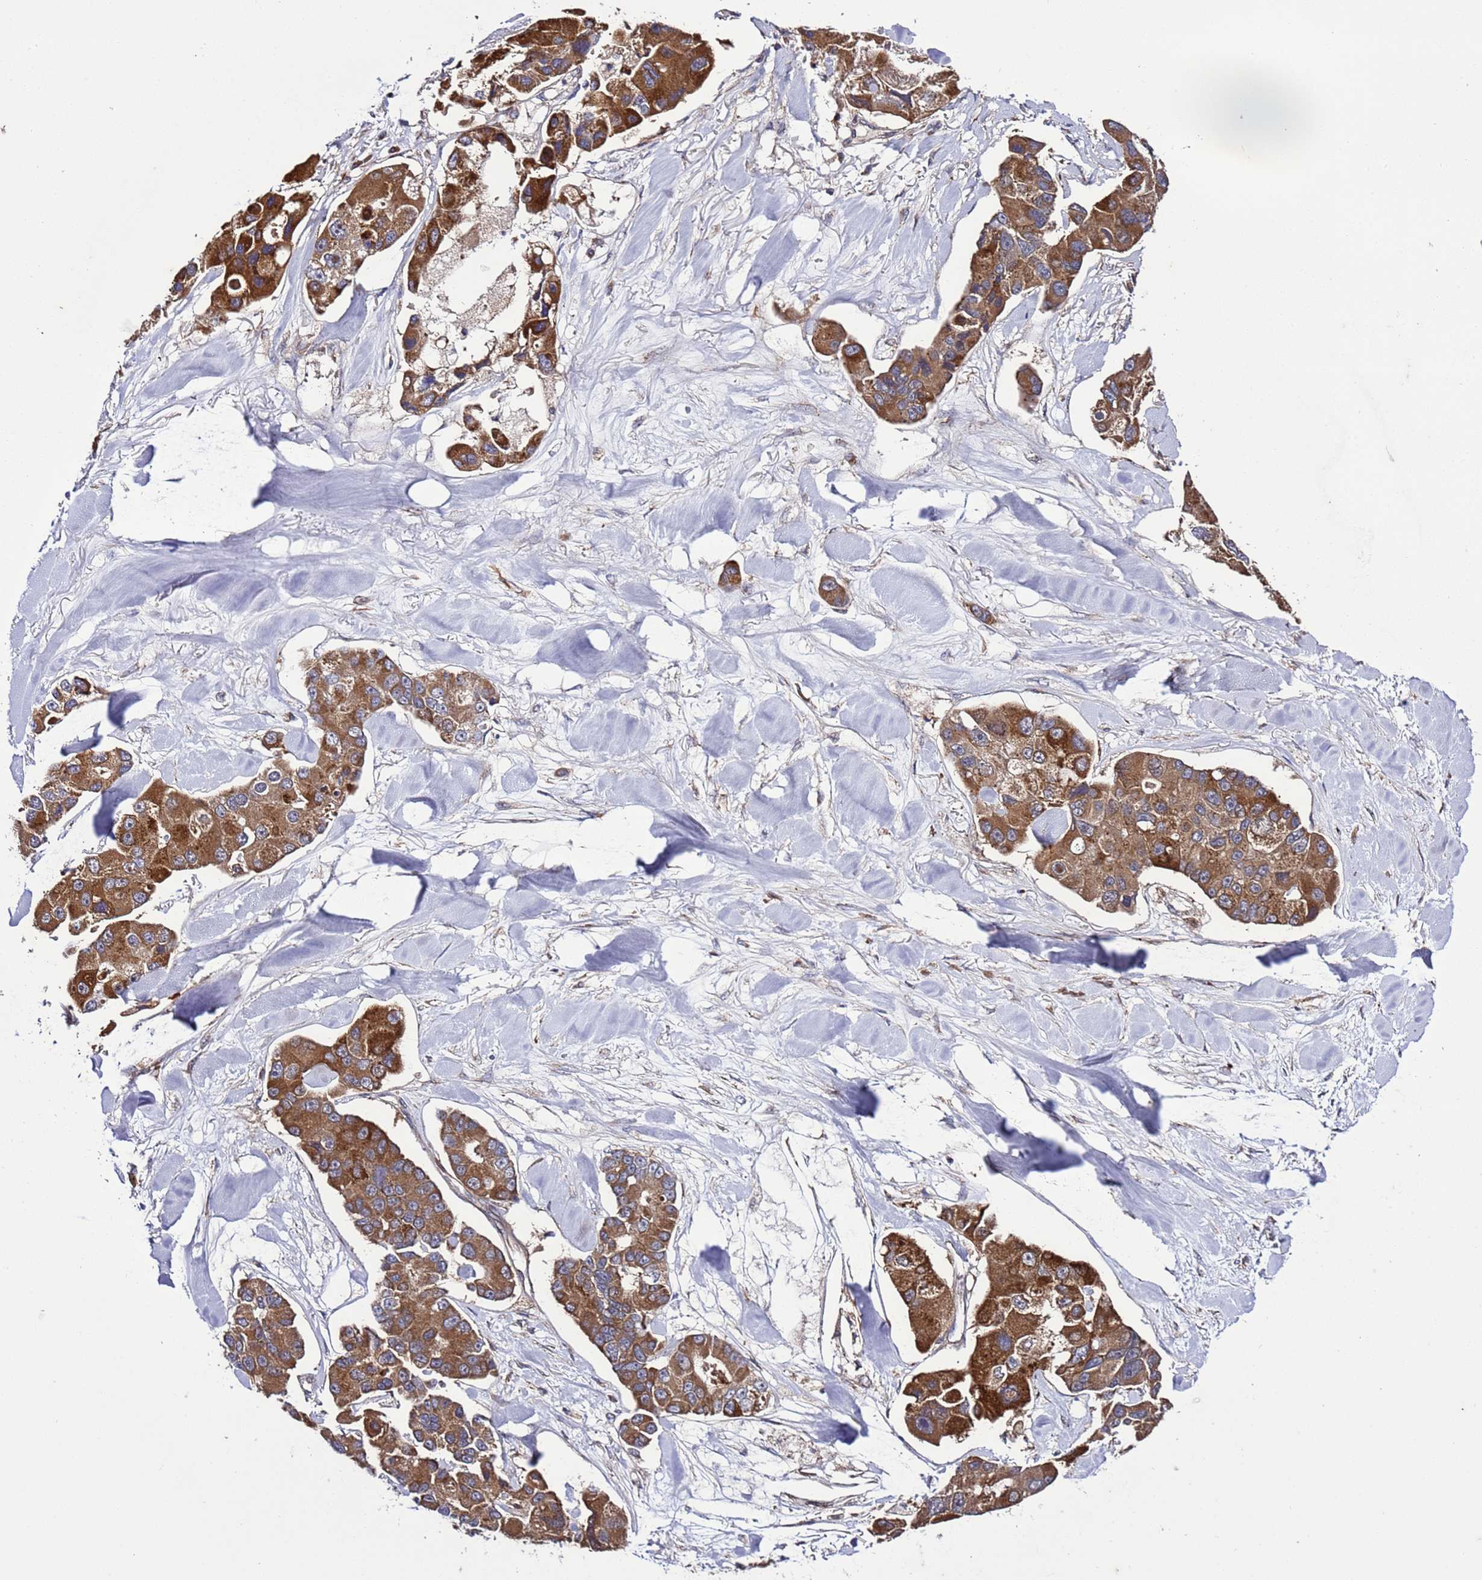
{"staining": {"intensity": "strong", "quantity": ">75%", "location": "cytoplasmic/membranous"}, "tissue": "lung cancer", "cell_type": "Tumor cells", "image_type": "cancer", "snomed": [{"axis": "morphology", "description": "Adenocarcinoma, NOS"}, {"axis": "topography", "description": "Lung"}], "caption": "DAB immunohistochemical staining of human lung cancer shows strong cytoplasmic/membranous protein expression in approximately >75% of tumor cells. (IHC, brightfield microscopy, high magnification).", "gene": "TMEM176B", "patient": {"sex": "female", "age": 54}}